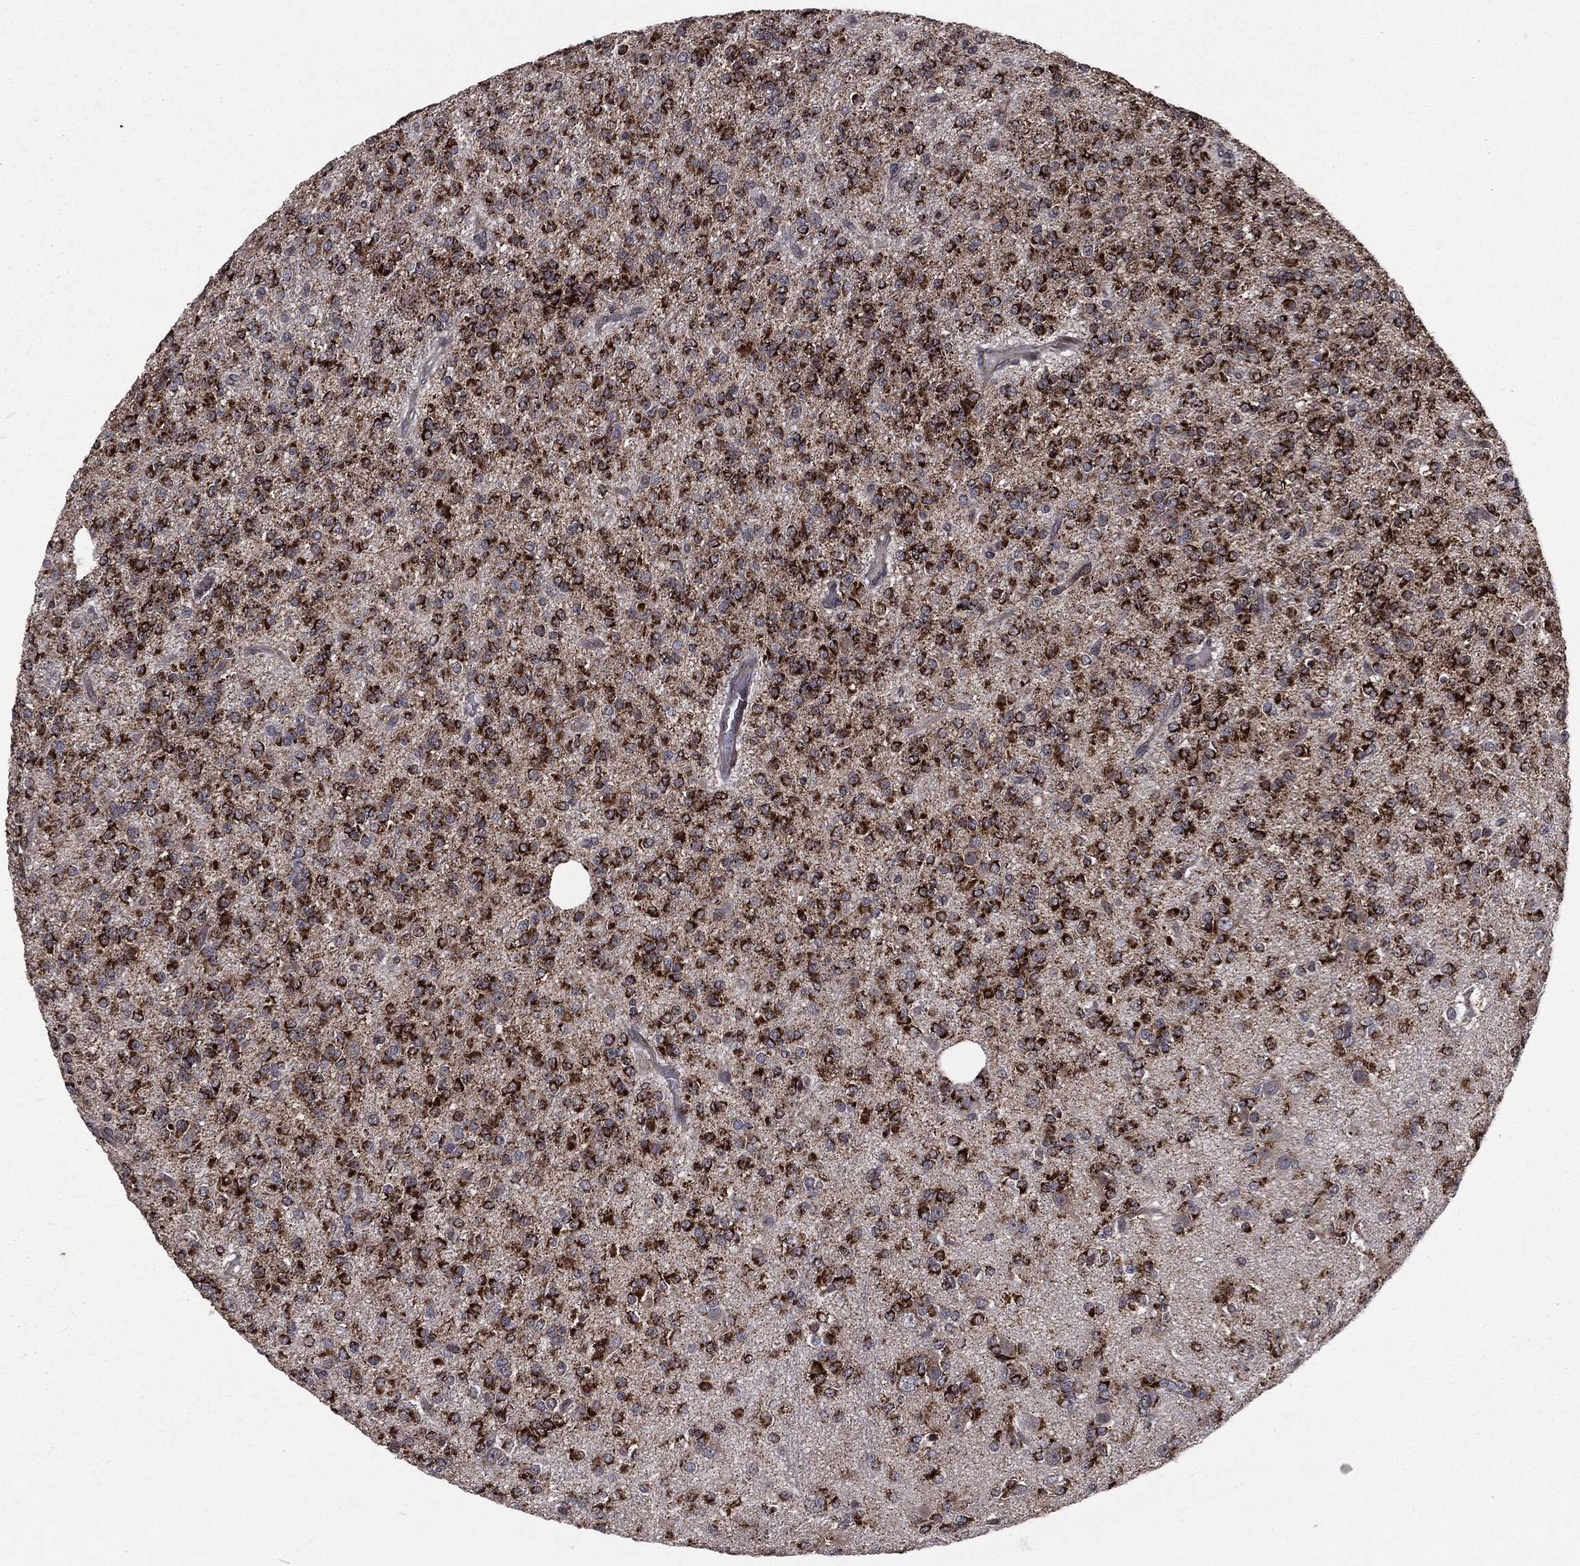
{"staining": {"intensity": "strong", "quantity": ">75%", "location": "cytoplasmic/membranous"}, "tissue": "glioma", "cell_type": "Tumor cells", "image_type": "cancer", "snomed": [{"axis": "morphology", "description": "Glioma, malignant, Low grade"}, {"axis": "topography", "description": "Brain"}], "caption": "DAB (3,3'-diaminobenzidine) immunohistochemical staining of glioma exhibits strong cytoplasmic/membranous protein positivity in approximately >75% of tumor cells.", "gene": "CHCHD2", "patient": {"sex": "male", "age": 27}}